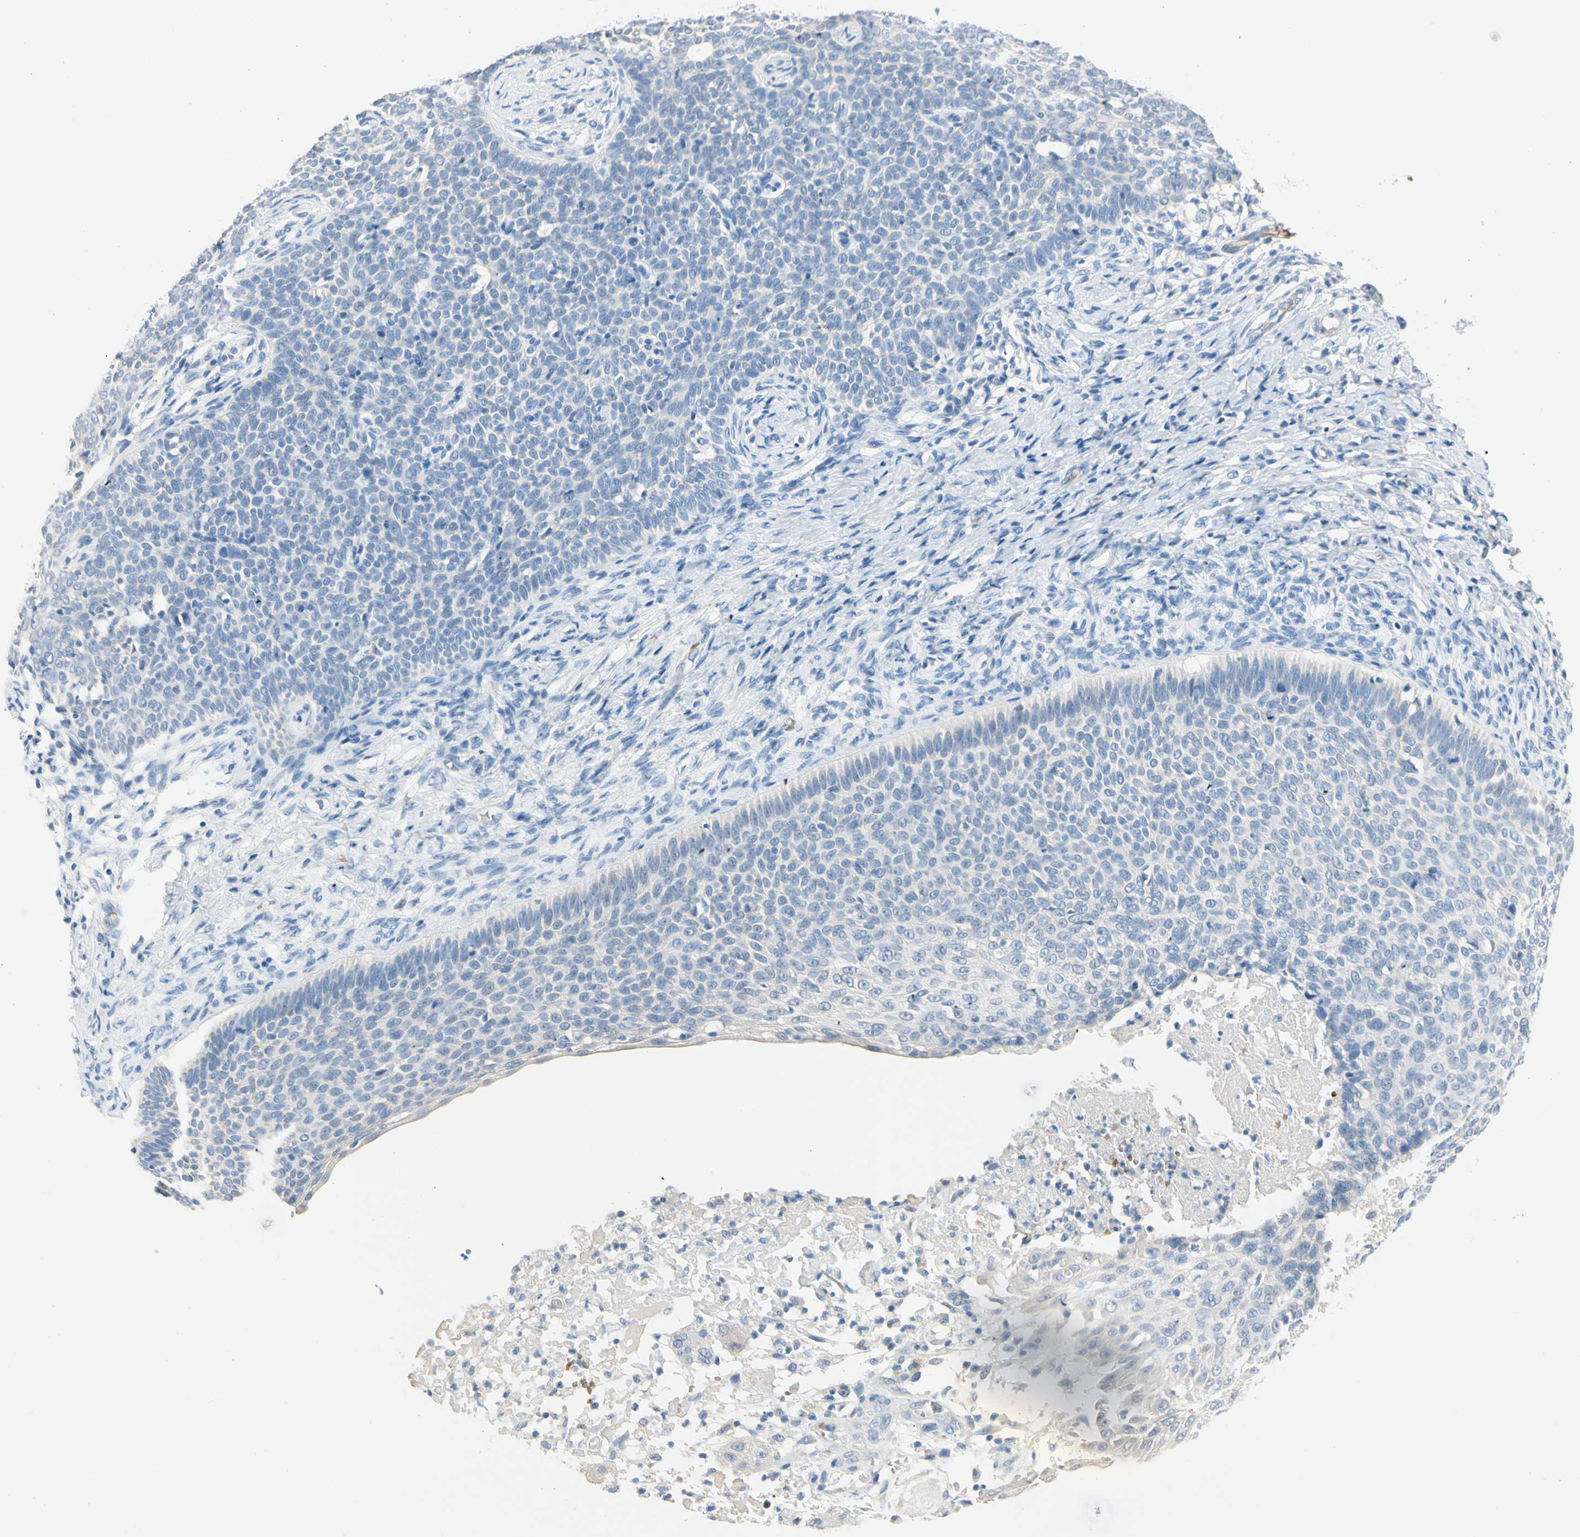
{"staining": {"intensity": "negative", "quantity": "none", "location": "none"}, "tissue": "skin cancer", "cell_type": "Tumor cells", "image_type": "cancer", "snomed": [{"axis": "morphology", "description": "Normal tissue, NOS"}, {"axis": "morphology", "description": "Basal cell carcinoma"}, {"axis": "topography", "description": "Skin"}], "caption": "Tumor cells are negative for brown protein staining in skin basal cell carcinoma.", "gene": "CA1", "patient": {"sex": "male", "age": 87}}